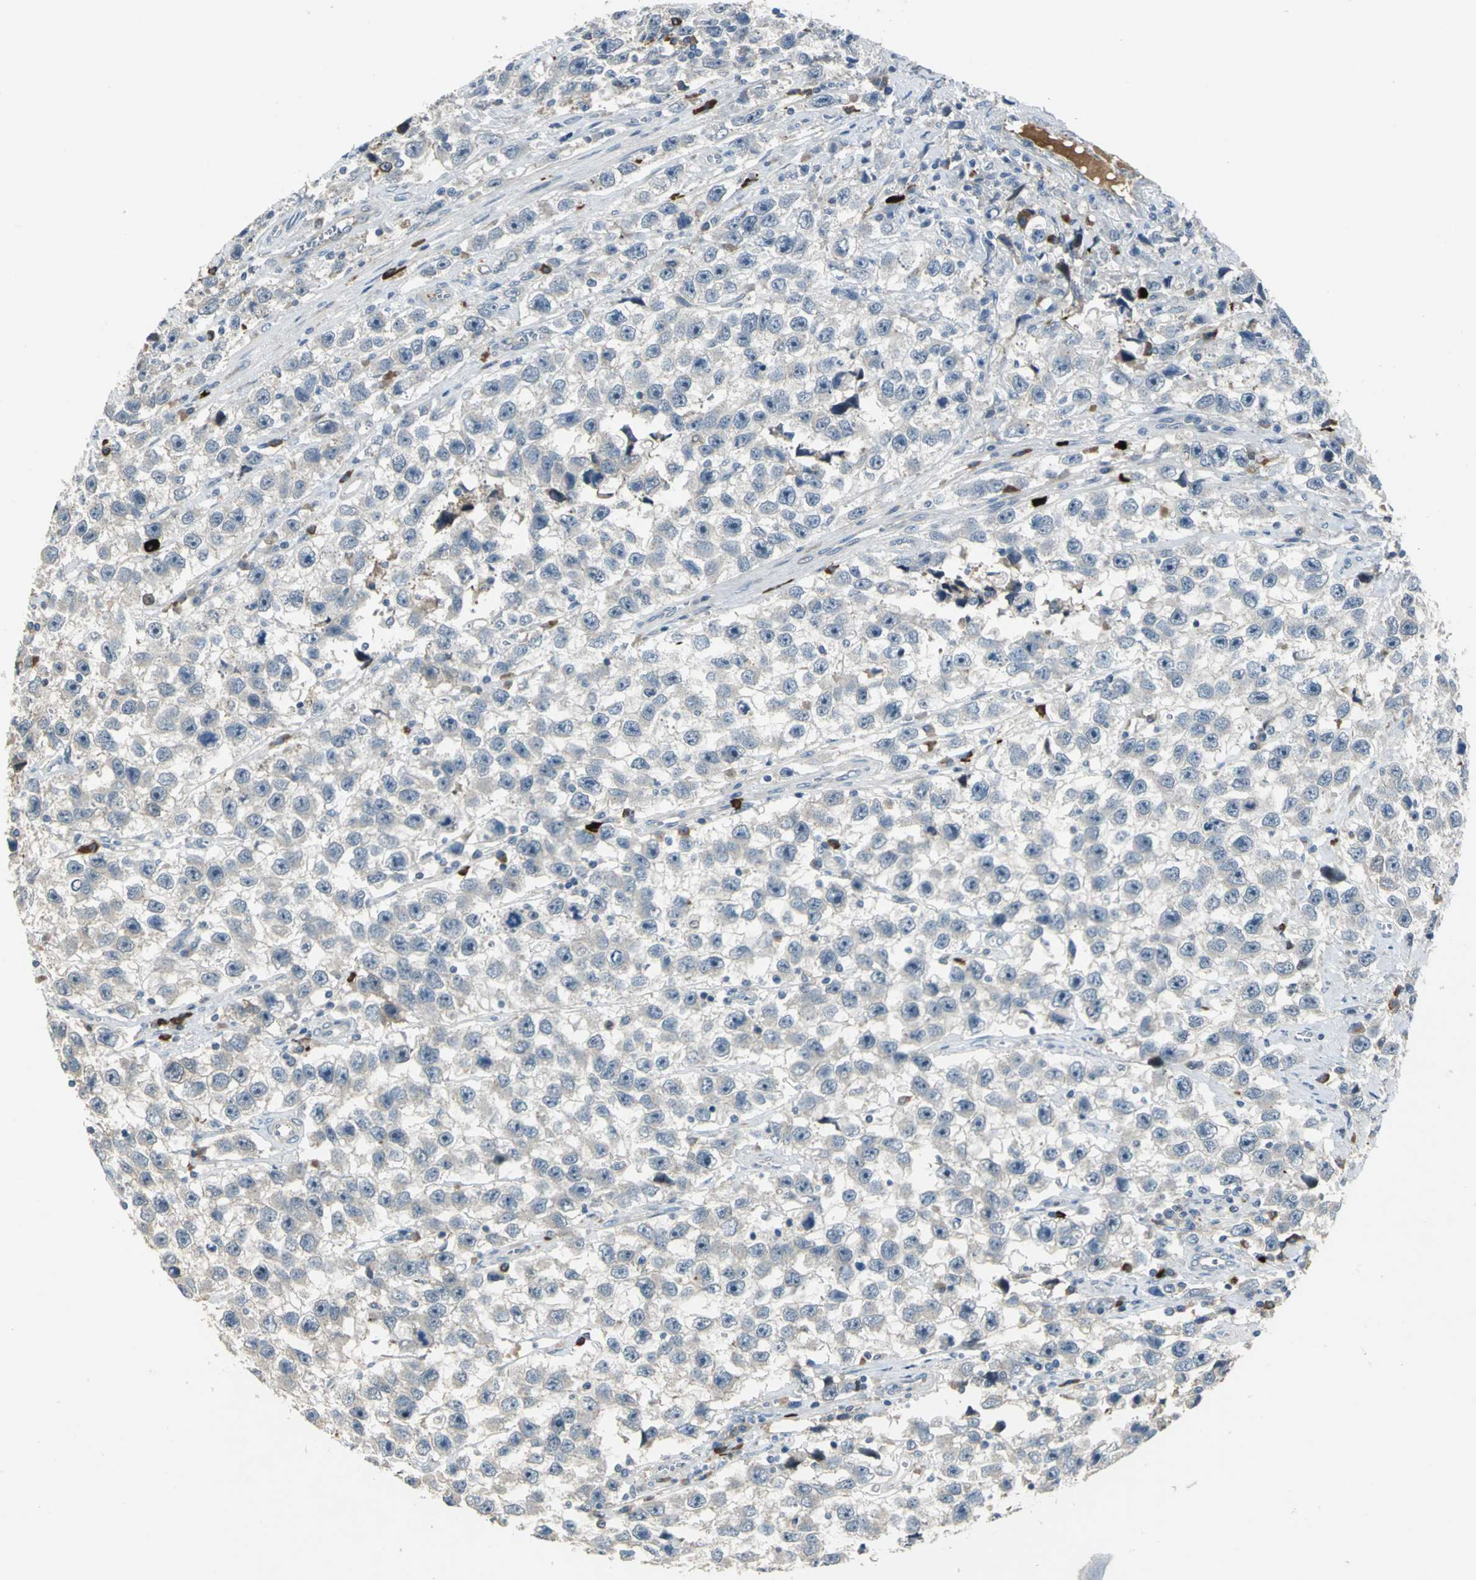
{"staining": {"intensity": "negative", "quantity": "none", "location": "none"}, "tissue": "testis cancer", "cell_type": "Tumor cells", "image_type": "cancer", "snomed": [{"axis": "morphology", "description": "Seminoma, NOS"}, {"axis": "topography", "description": "Testis"}], "caption": "Image shows no significant protein positivity in tumor cells of seminoma (testis).", "gene": "PROC", "patient": {"sex": "male", "age": 33}}